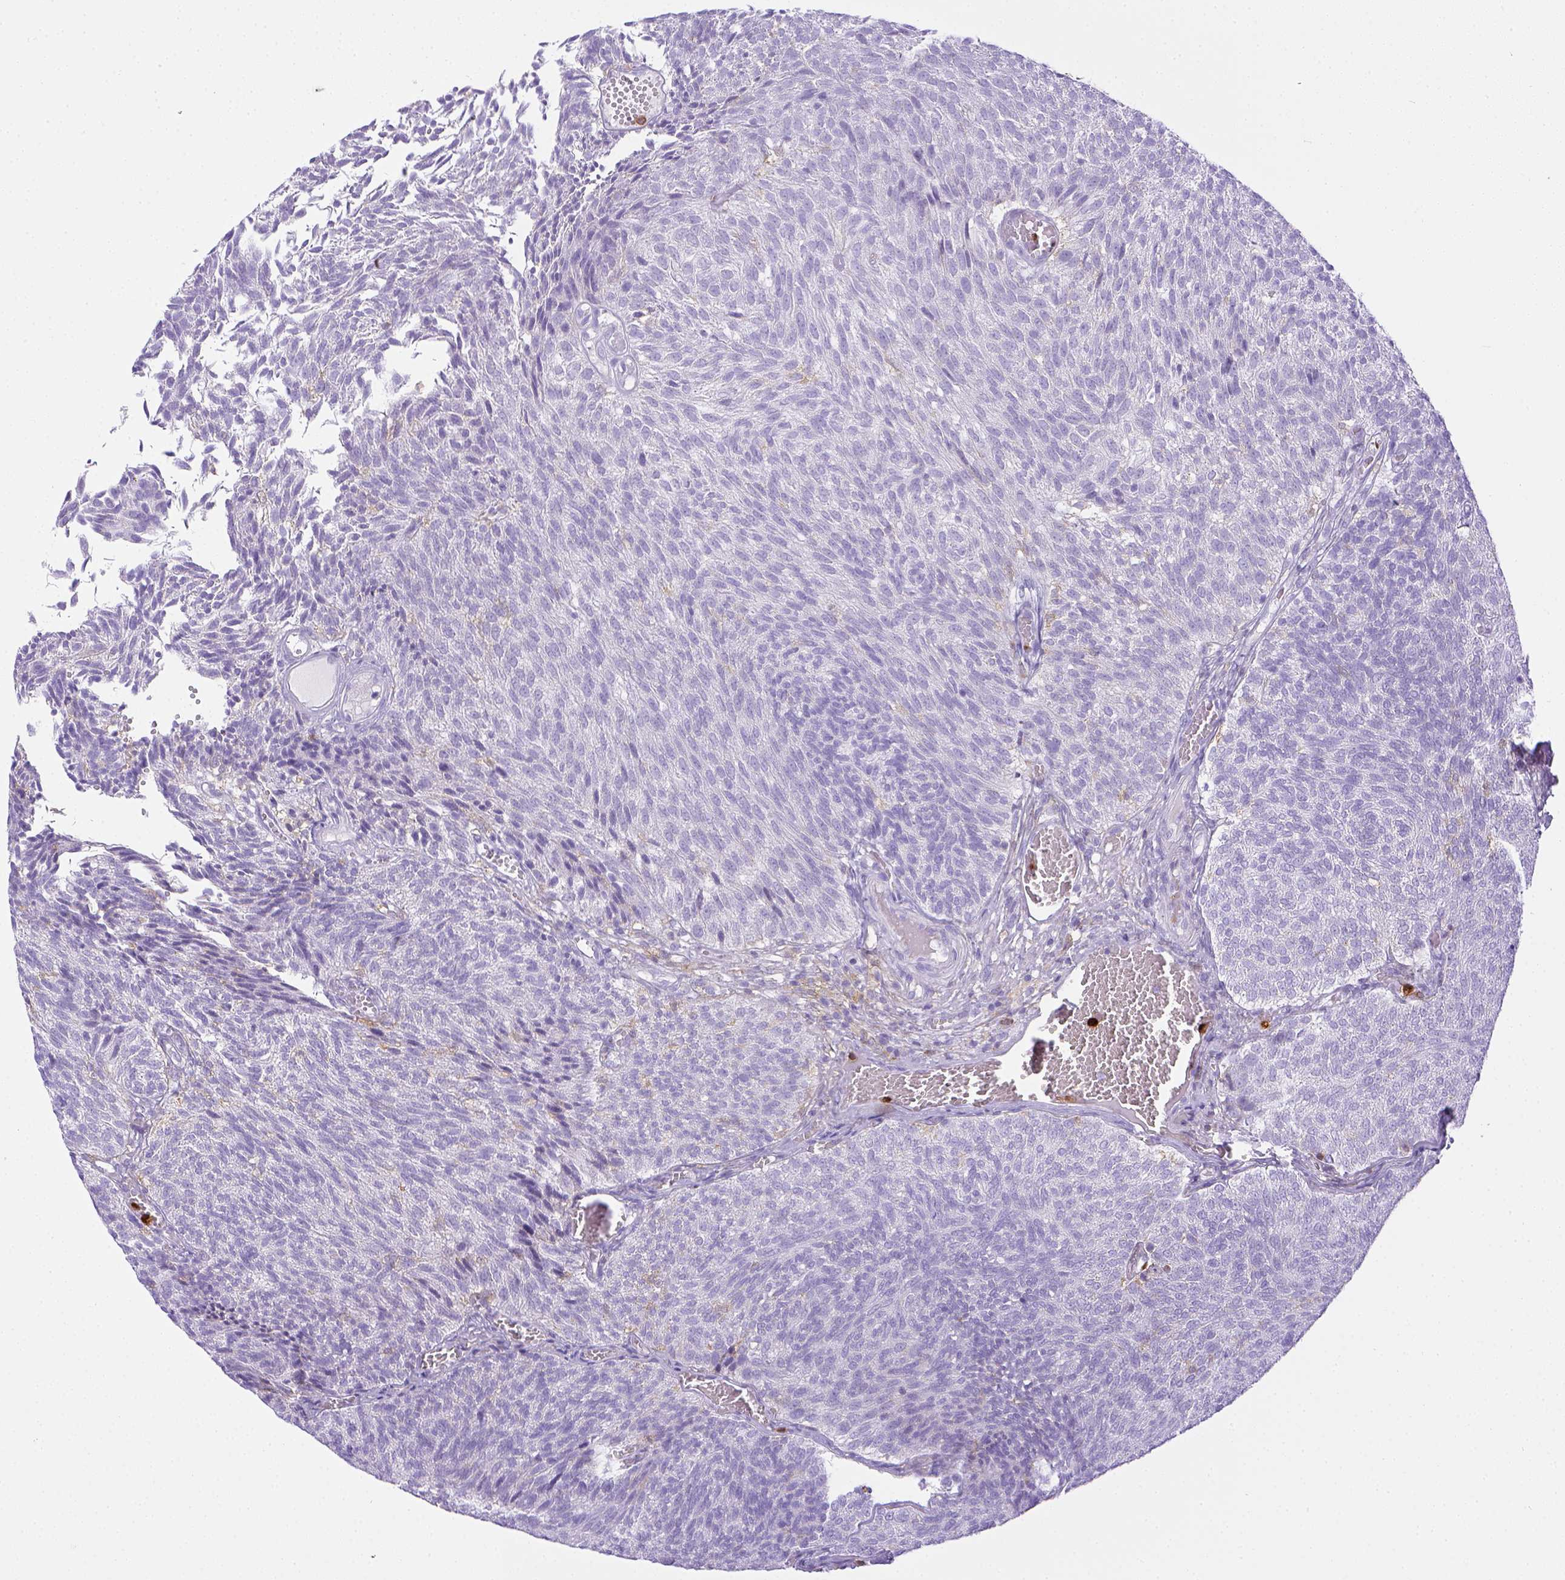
{"staining": {"intensity": "negative", "quantity": "none", "location": "none"}, "tissue": "urothelial cancer", "cell_type": "Tumor cells", "image_type": "cancer", "snomed": [{"axis": "morphology", "description": "Urothelial carcinoma, Low grade"}, {"axis": "topography", "description": "Urinary bladder"}], "caption": "Low-grade urothelial carcinoma stained for a protein using immunohistochemistry reveals no expression tumor cells.", "gene": "ITGAM", "patient": {"sex": "male", "age": 77}}